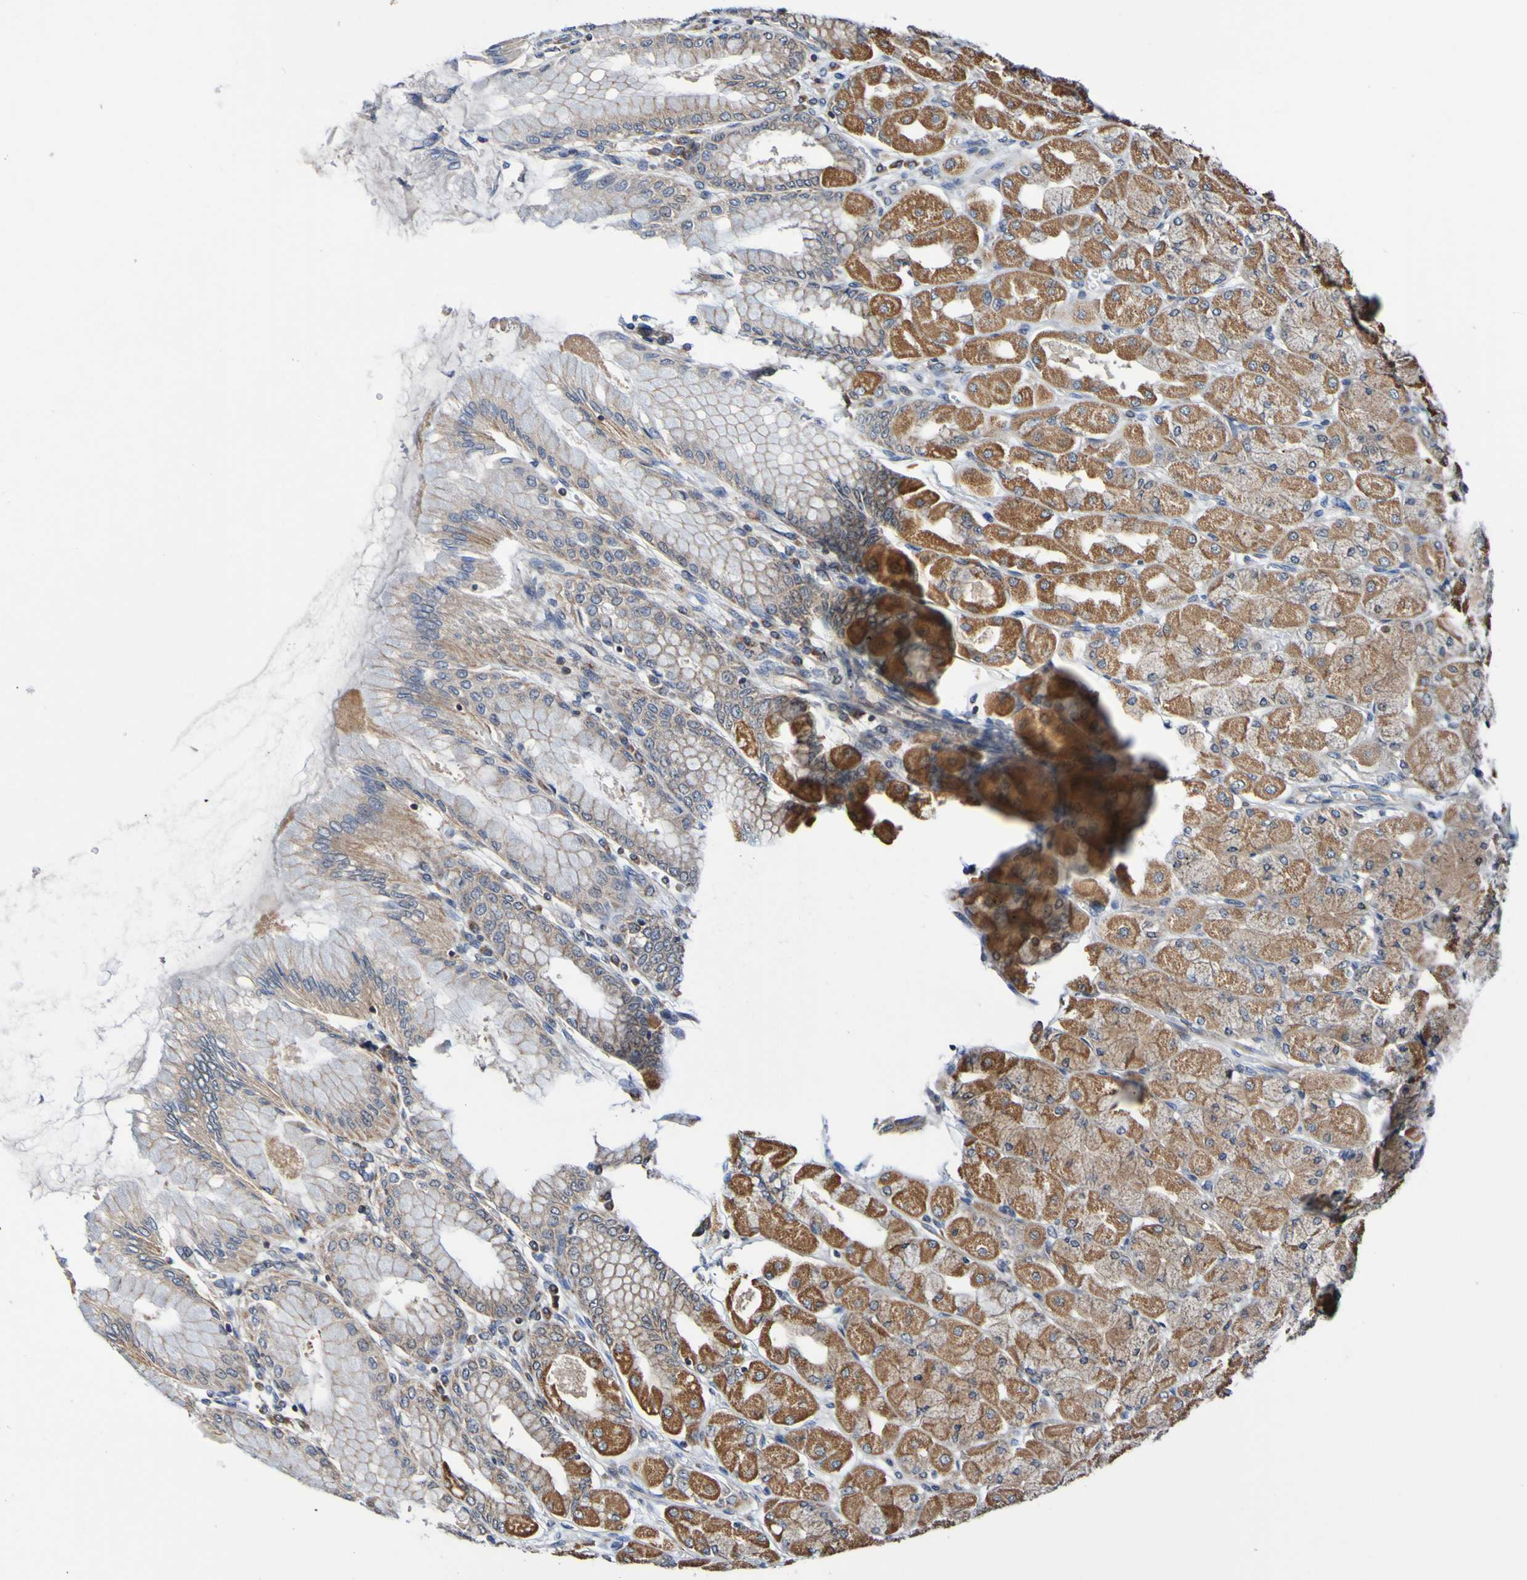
{"staining": {"intensity": "strong", "quantity": ">75%", "location": "cytoplasmic/membranous"}, "tissue": "stomach", "cell_type": "Glandular cells", "image_type": "normal", "snomed": [{"axis": "morphology", "description": "Normal tissue, NOS"}, {"axis": "topography", "description": "Stomach, upper"}], "caption": "Glandular cells reveal high levels of strong cytoplasmic/membranous staining in approximately >75% of cells in unremarkable human stomach.", "gene": "AXIN1", "patient": {"sex": "female", "age": 56}}